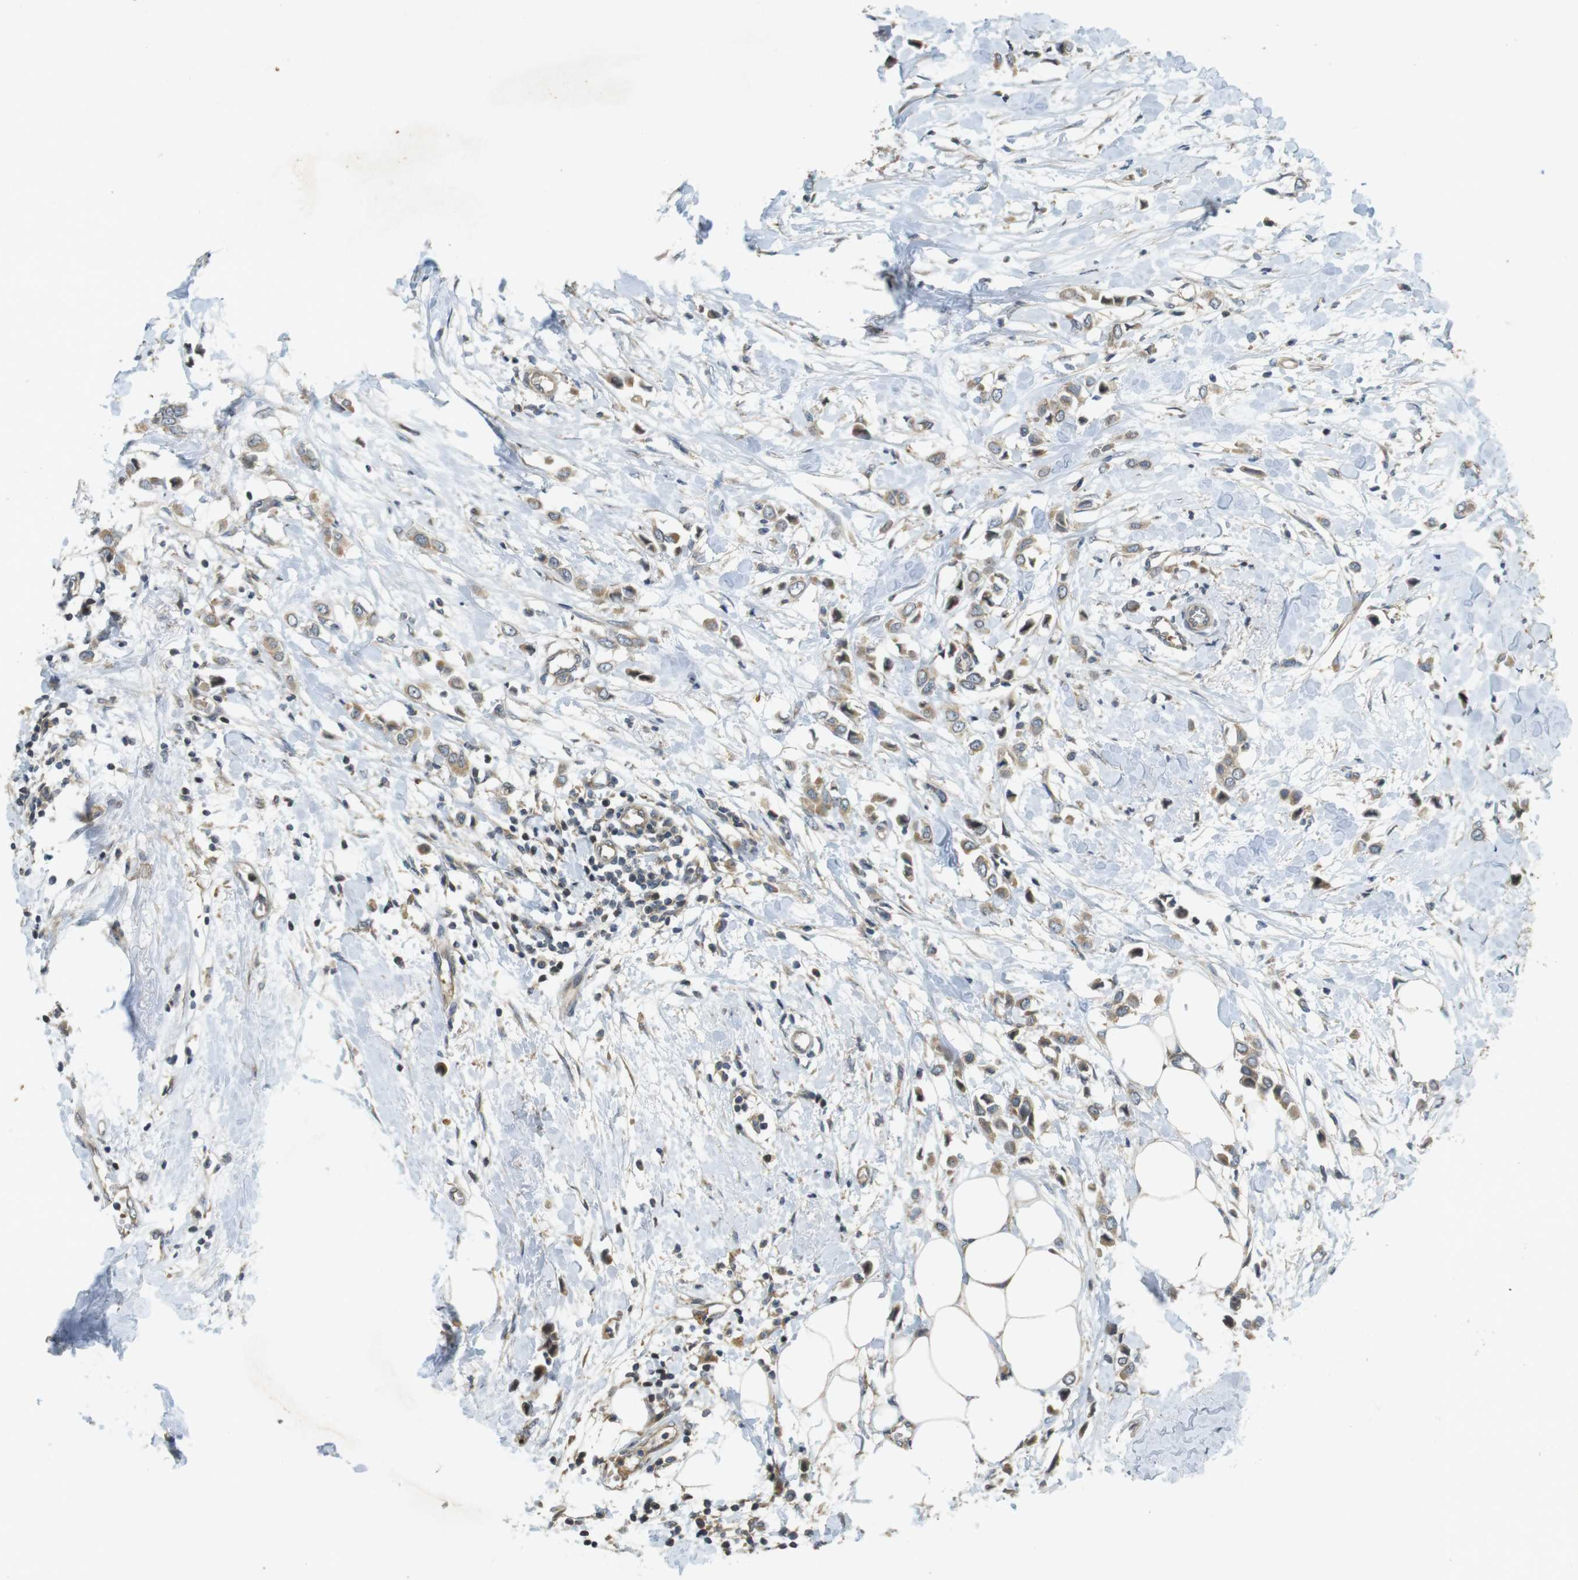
{"staining": {"intensity": "weak", "quantity": ">75%", "location": "cytoplasmic/membranous"}, "tissue": "breast cancer", "cell_type": "Tumor cells", "image_type": "cancer", "snomed": [{"axis": "morphology", "description": "Lobular carcinoma"}, {"axis": "topography", "description": "Breast"}], "caption": "Immunohistochemistry (IHC) staining of breast cancer (lobular carcinoma), which exhibits low levels of weak cytoplasmic/membranous positivity in about >75% of tumor cells indicating weak cytoplasmic/membranous protein staining. The staining was performed using DAB (3,3'-diaminobenzidine) (brown) for protein detection and nuclei were counterstained in hematoxylin (blue).", "gene": "CLTC", "patient": {"sex": "female", "age": 51}}